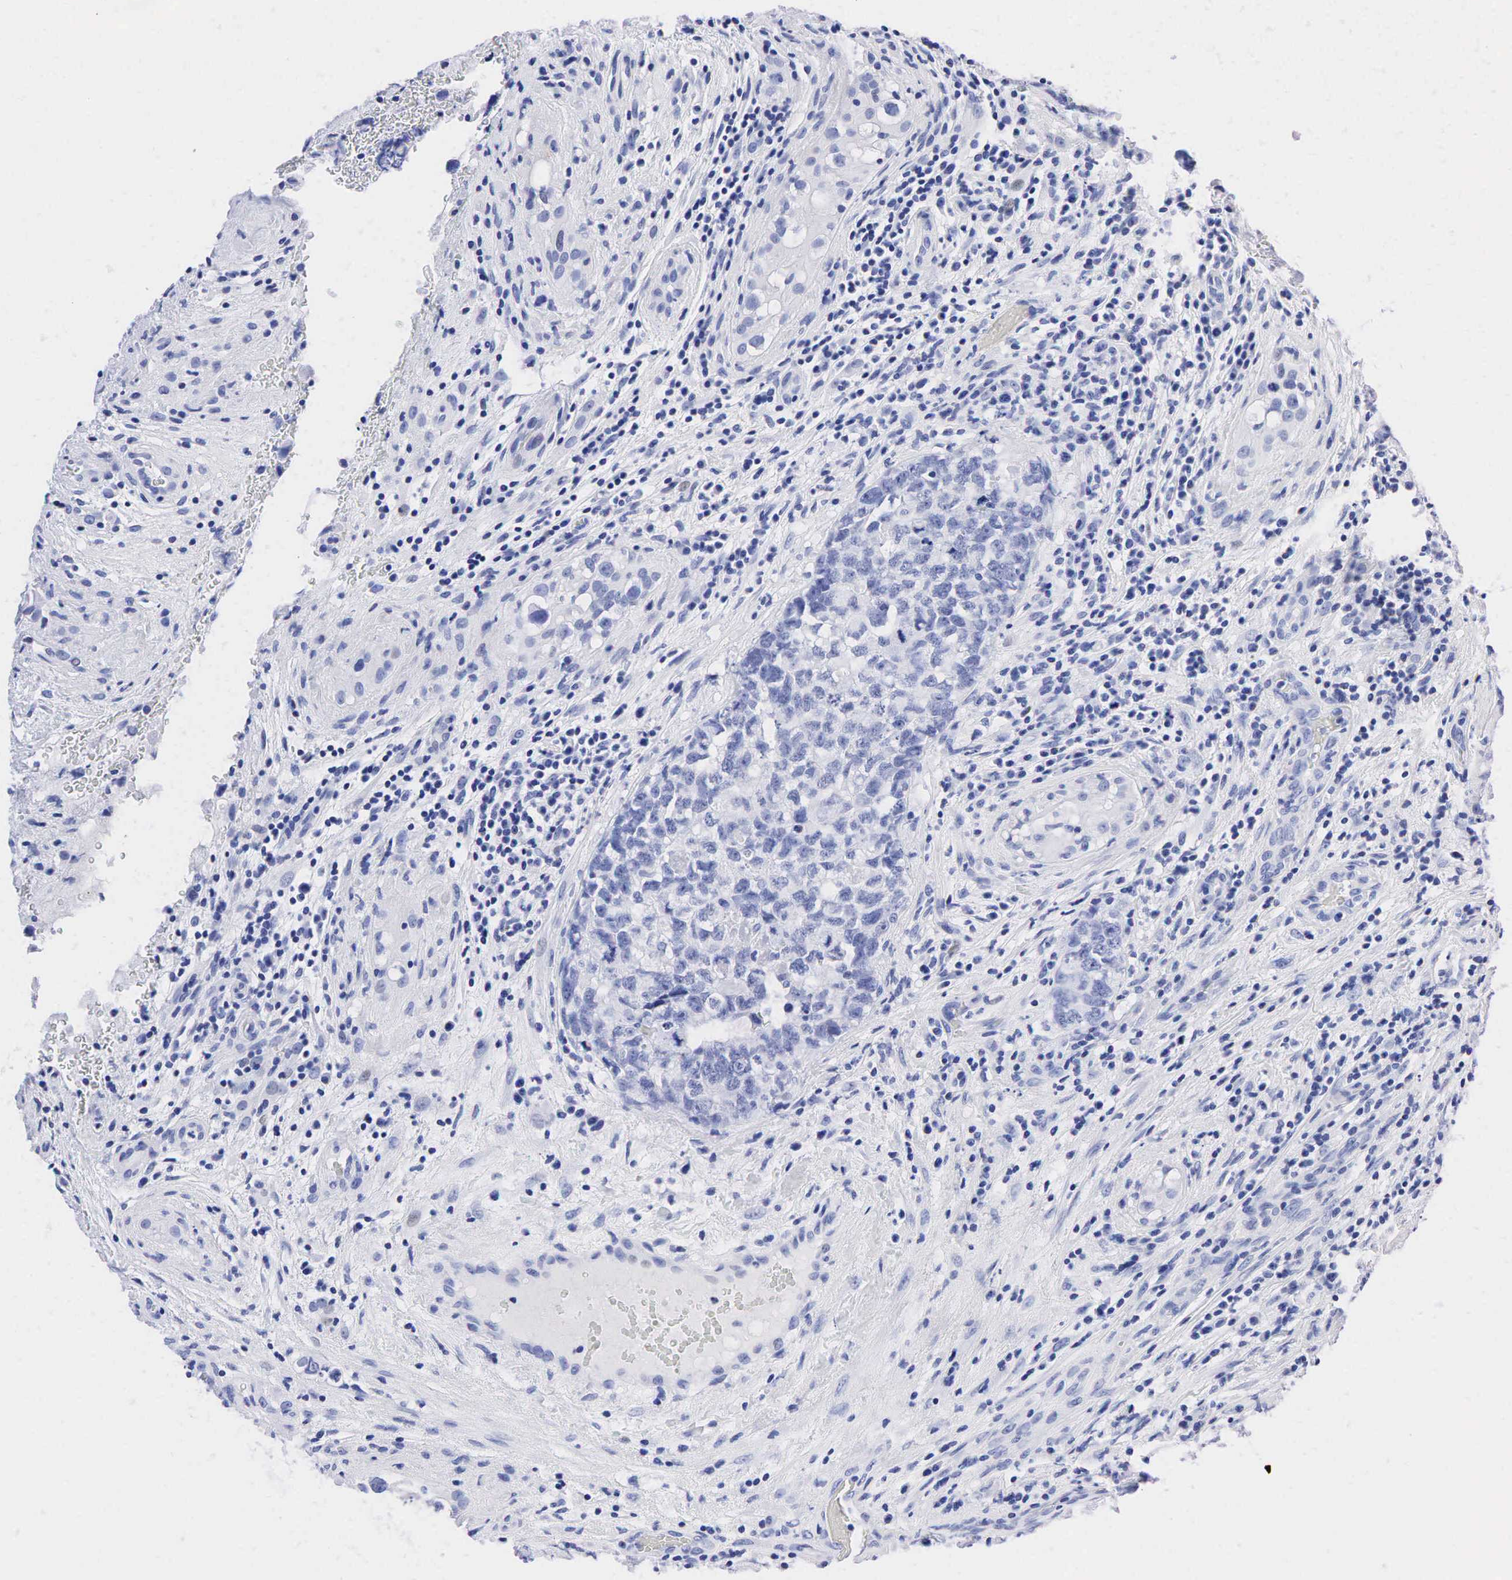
{"staining": {"intensity": "negative", "quantity": "none", "location": "none"}, "tissue": "testis cancer", "cell_type": "Tumor cells", "image_type": "cancer", "snomed": [{"axis": "morphology", "description": "Carcinoma, Embryonal, NOS"}, {"axis": "topography", "description": "Testis"}], "caption": "IHC of testis embryonal carcinoma demonstrates no positivity in tumor cells. (IHC, brightfield microscopy, high magnification).", "gene": "PTH", "patient": {"sex": "male", "age": 31}}